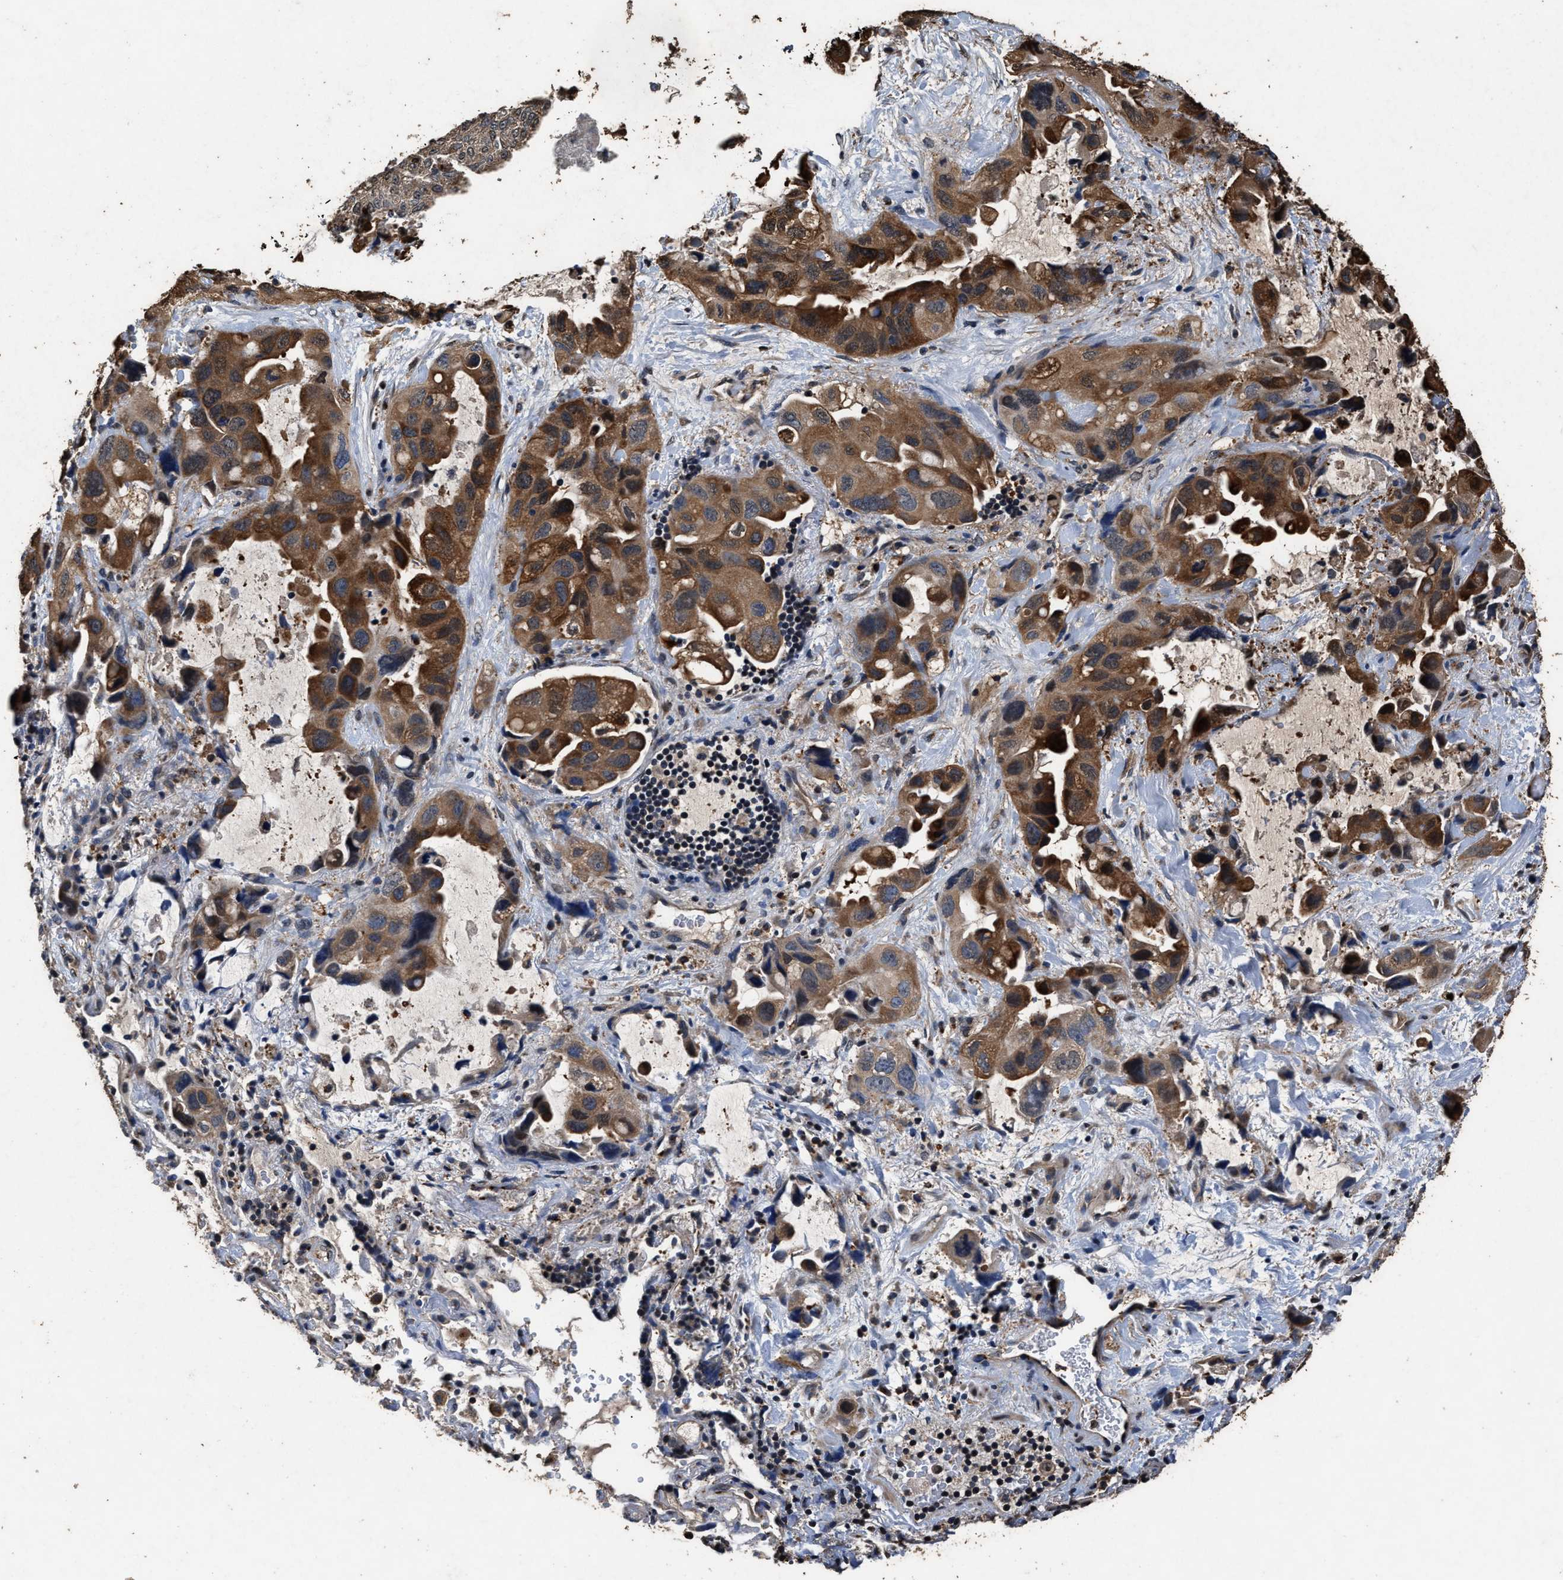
{"staining": {"intensity": "moderate", "quantity": ">75%", "location": "cytoplasmic/membranous,nuclear"}, "tissue": "lung cancer", "cell_type": "Tumor cells", "image_type": "cancer", "snomed": [{"axis": "morphology", "description": "Squamous cell carcinoma, NOS"}, {"axis": "topography", "description": "Lung"}], "caption": "A photomicrograph showing moderate cytoplasmic/membranous and nuclear positivity in about >75% of tumor cells in lung squamous cell carcinoma, as visualized by brown immunohistochemical staining.", "gene": "TPST2", "patient": {"sex": "female", "age": 73}}